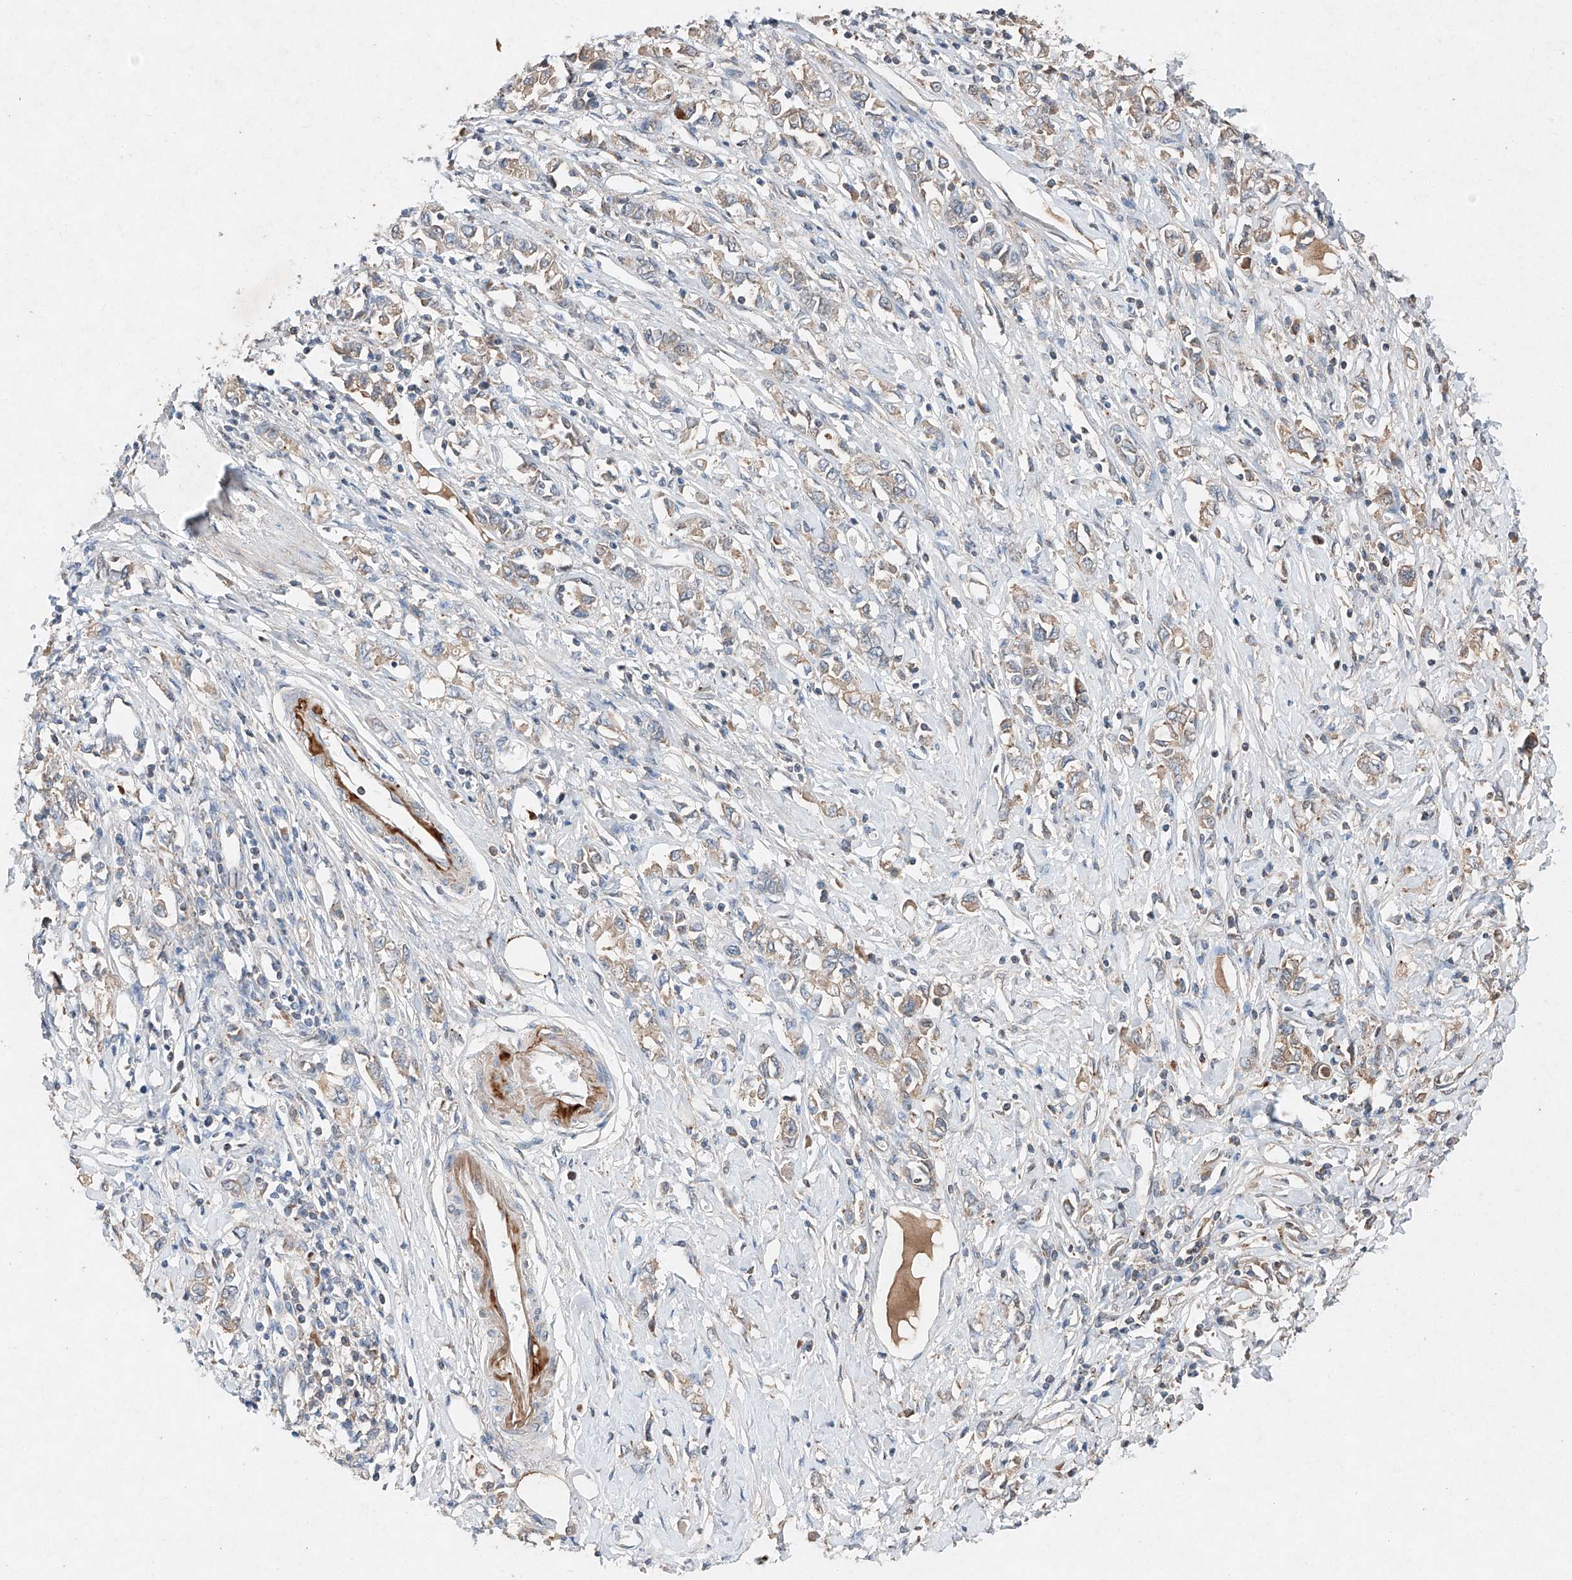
{"staining": {"intensity": "weak", "quantity": ">75%", "location": "cytoplasmic/membranous"}, "tissue": "stomach cancer", "cell_type": "Tumor cells", "image_type": "cancer", "snomed": [{"axis": "morphology", "description": "Adenocarcinoma, NOS"}, {"axis": "topography", "description": "Stomach"}], "caption": "The image displays immunohistochemical staining of stomach cancer (adenocarcinoma). There is weak cytoplasmic/membranous positivity is appreciated in about >75% of tumor cells.", "gene": "RUSC1", "patient": {"sex": "female", "age": 76}}